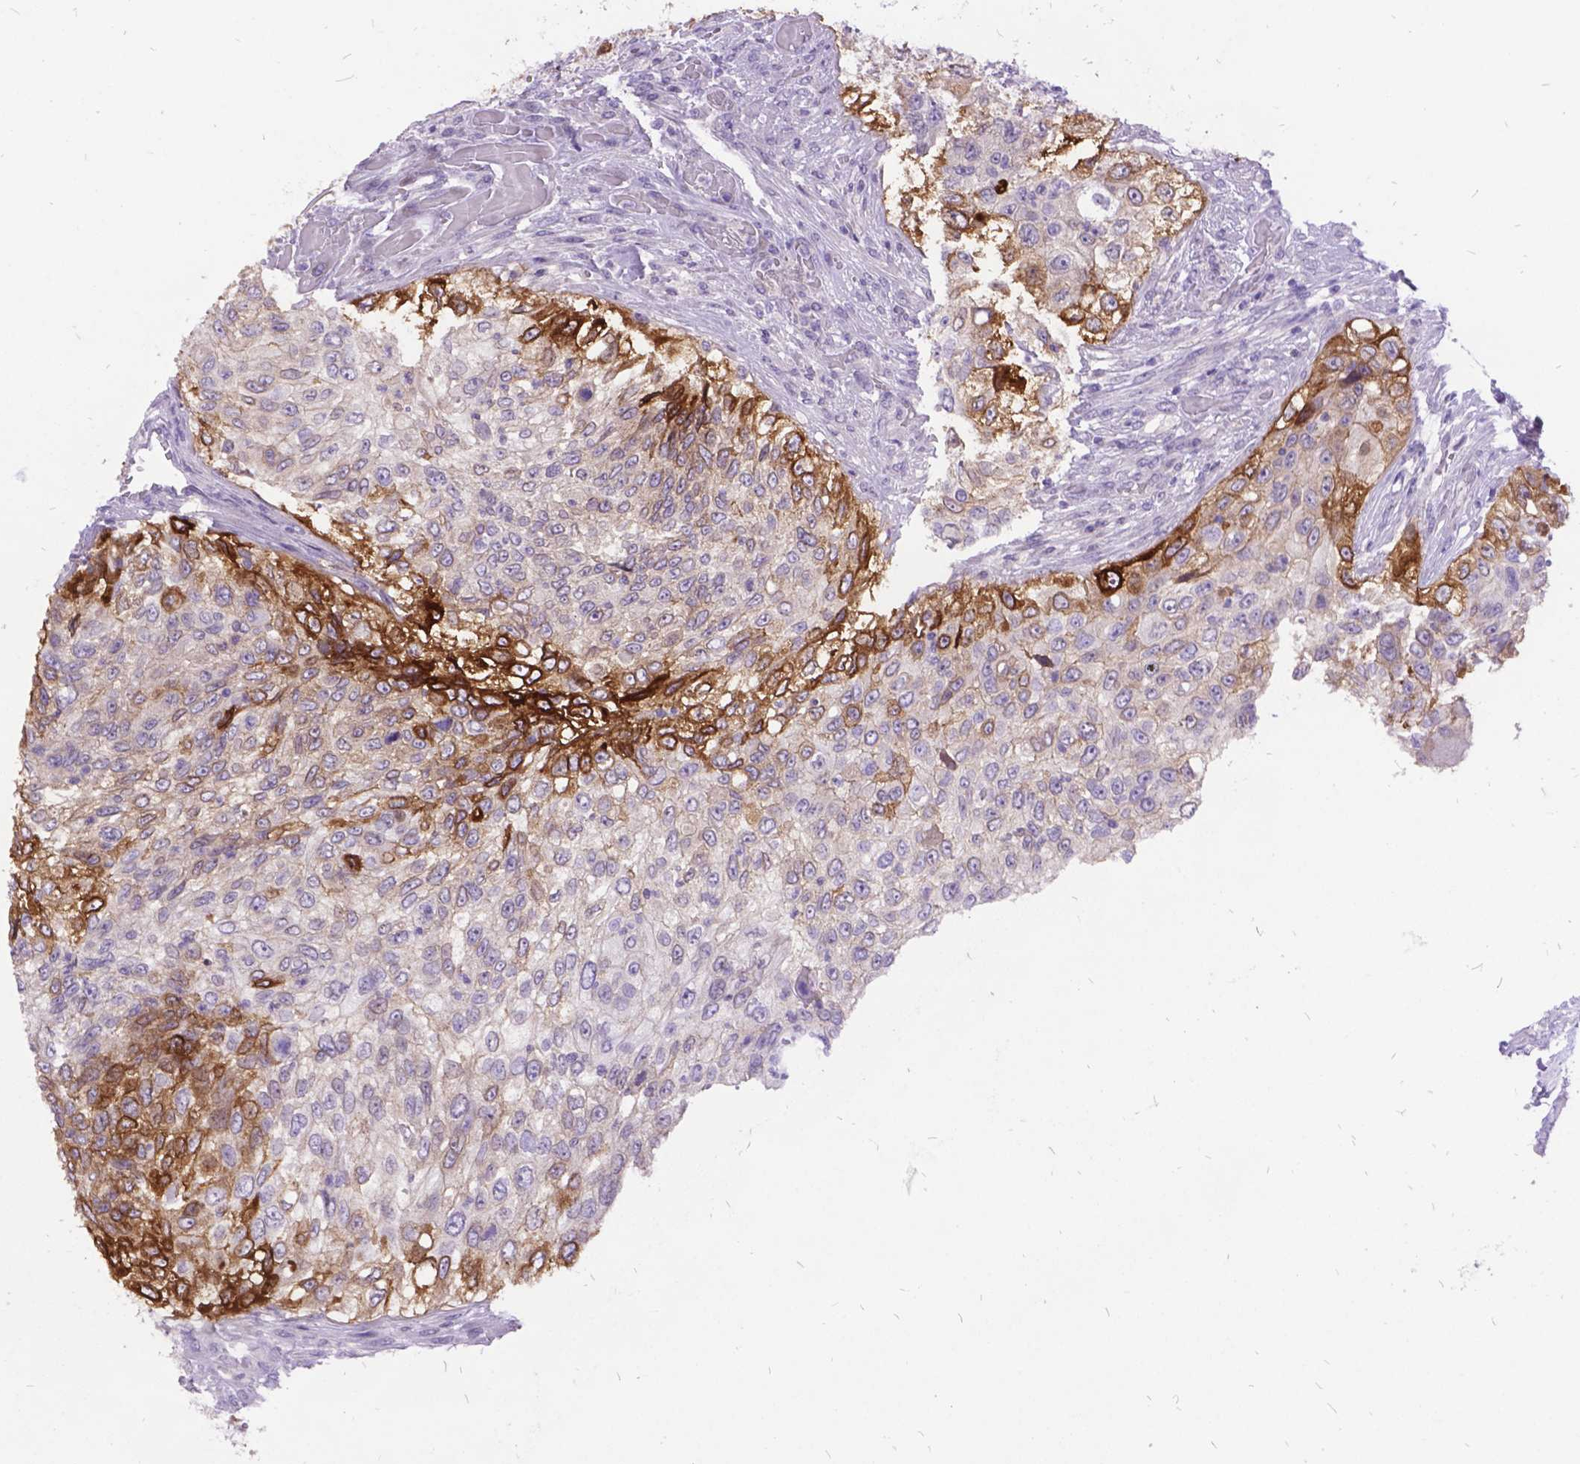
{"staining": {"intensity": "strong", "quantity": "<25%", "location": "cytoplasmic/membranous"}, "tissue": "urothelial cancer", "cell_type": "Tumor cells", "image_type": "cancer", "snomed": [{"axis": "morphology", "description": "Urothelial carcinoma, High grade"}, {"axis": "topography", "description": "Urinary bladder"}], "caption": "High-power microscopy captured an IHC image of urothelial carcinoma (high-grade), revealing strong cytoplasmic/membranous staining in about <25% of tumor cells.", "gene": "ITGB6", "patient": {"sex": "female", "age": 60}}